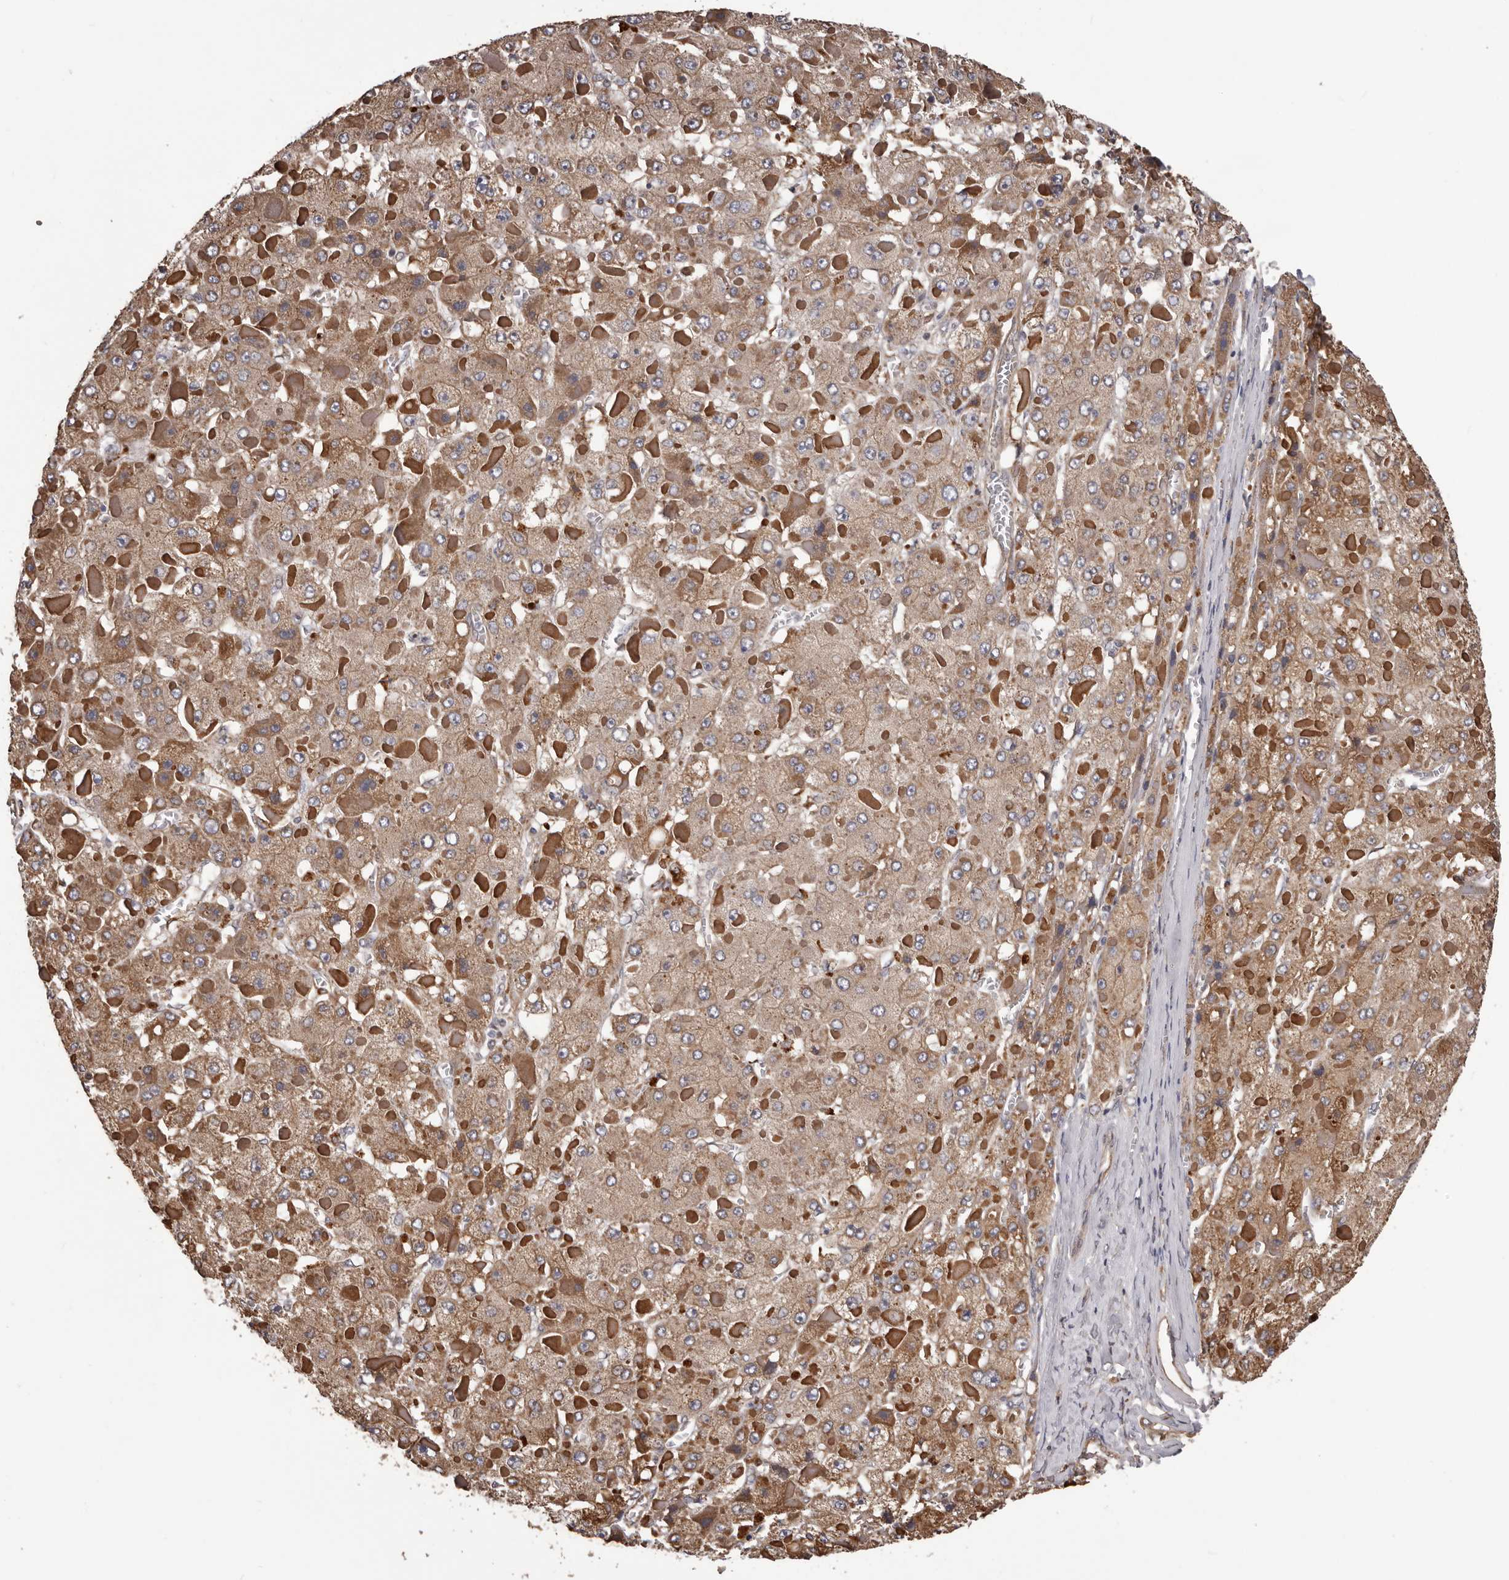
{"staining": {"intensity": "moderate", "quantity": ">75%", "location": "cytoplasmic/membranous"}, "tissue": "liver cancer", "cell_type": "Tumor cells", "image_type": "cancer", "snomed": [{"axis": "morphology", "description": "Carcinoma, Hepatocellular, NOS"}, {"axis": "topography", "description": "Liver"}], "caption": "Protein expression analysis of human liver cancer reveals moderate cytoplasmic/membranous expression in about >75% of tumor cells. (DAB (3,3'-diaminobenzidine) IHC with brightfield microscopy, high magnification).", "gene": "CEP104", "patient": {"sex": "female", "age": 73}}